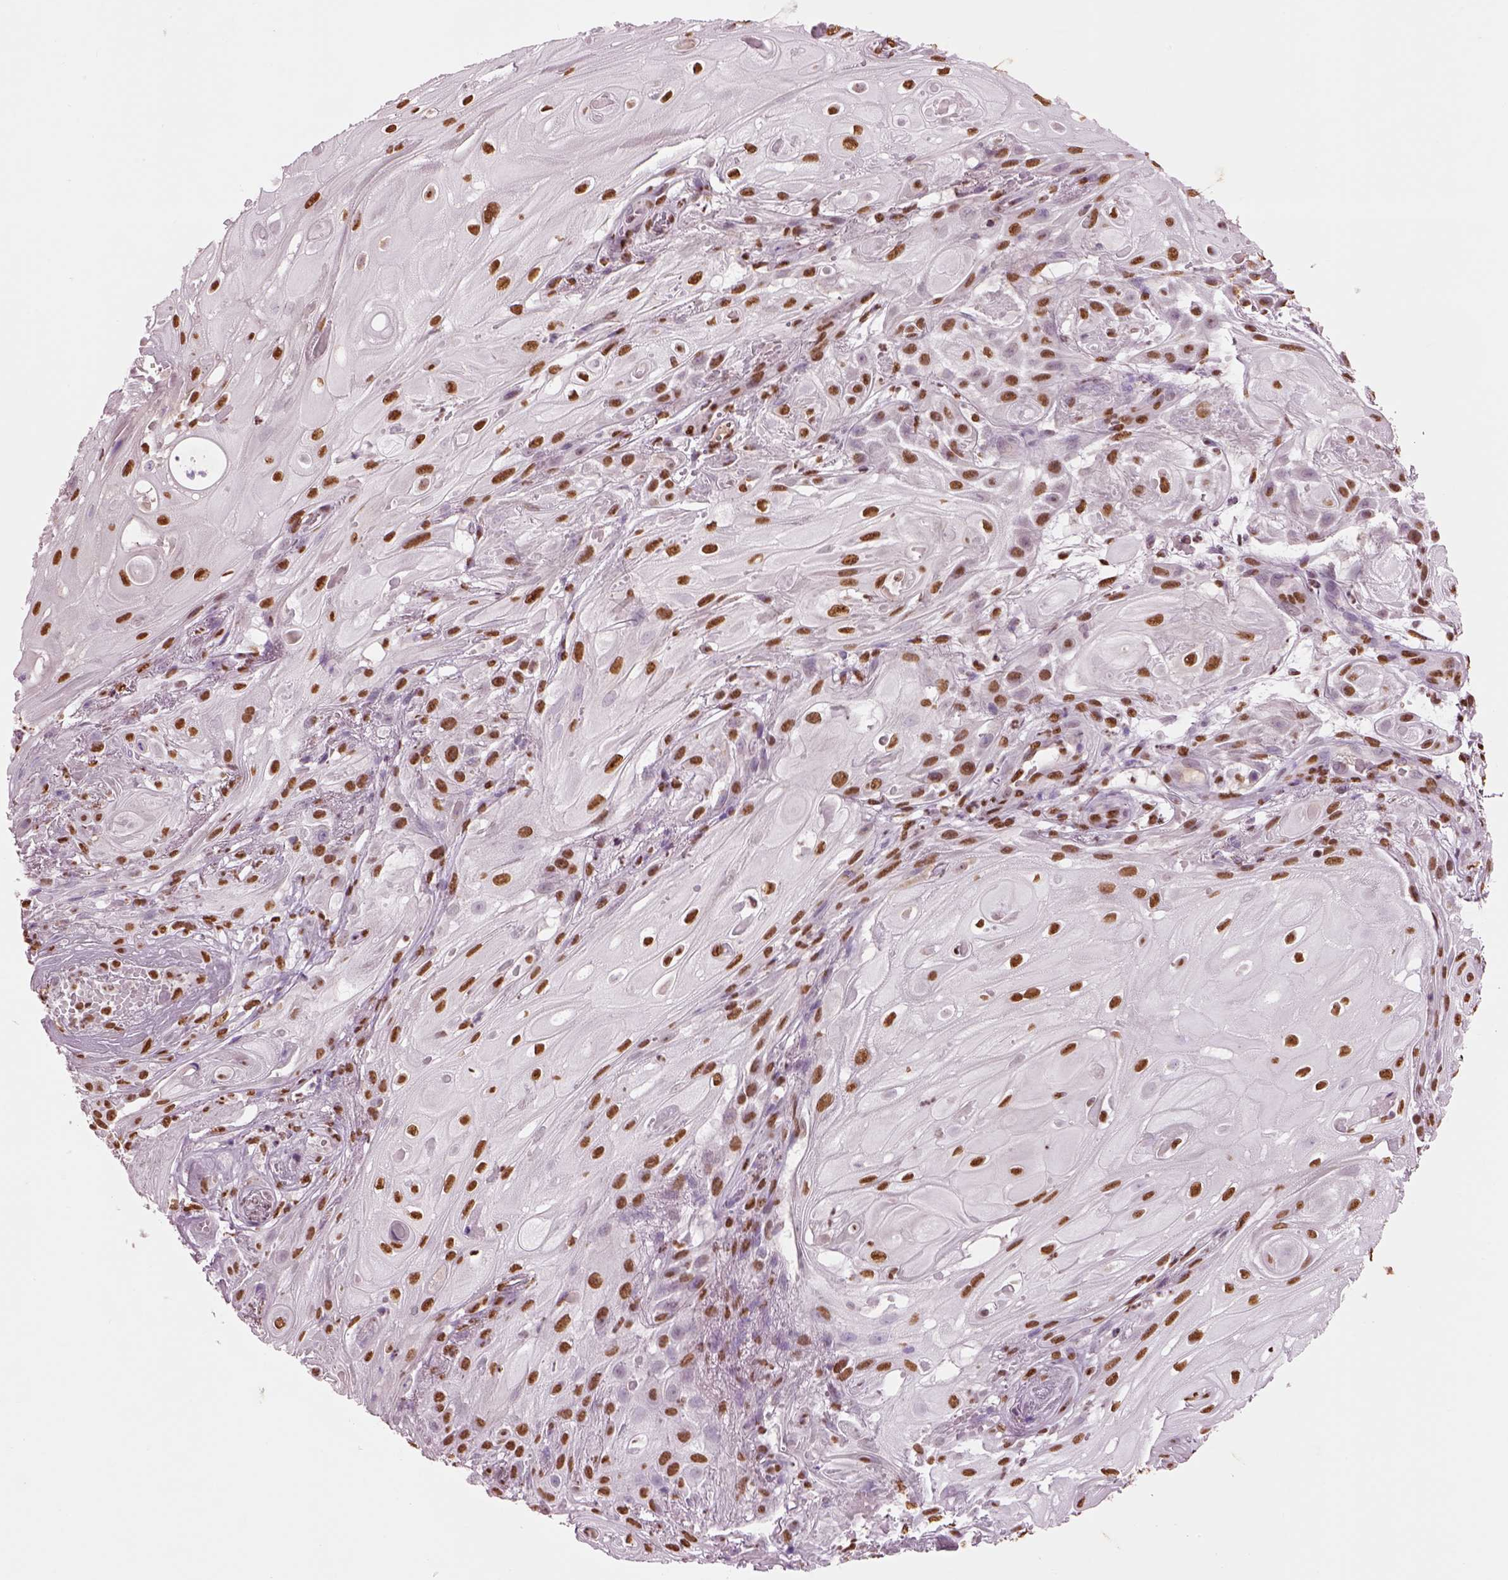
{"staining": {"intensity": "moderate", "quantity": ">75%", "location": "nuclear"}, "tissue": "skin cancer", "cell_type": "Tumor cells", "image_type": "cancer", "snomed": [{"axis": "morphology", "description": "Squamous cell carcinoma, NOS"}, {"axis": "topography", "description": "Skin"}], "caption": "Immunohistochemical staining of human skin cancer (squamous cell carcinoma) exhibits medium levels of moderate nuclear positivity in about >75% of tumor cells.", "gene": "DDX3X", "patient": {"sex": "male", "age": 62}}